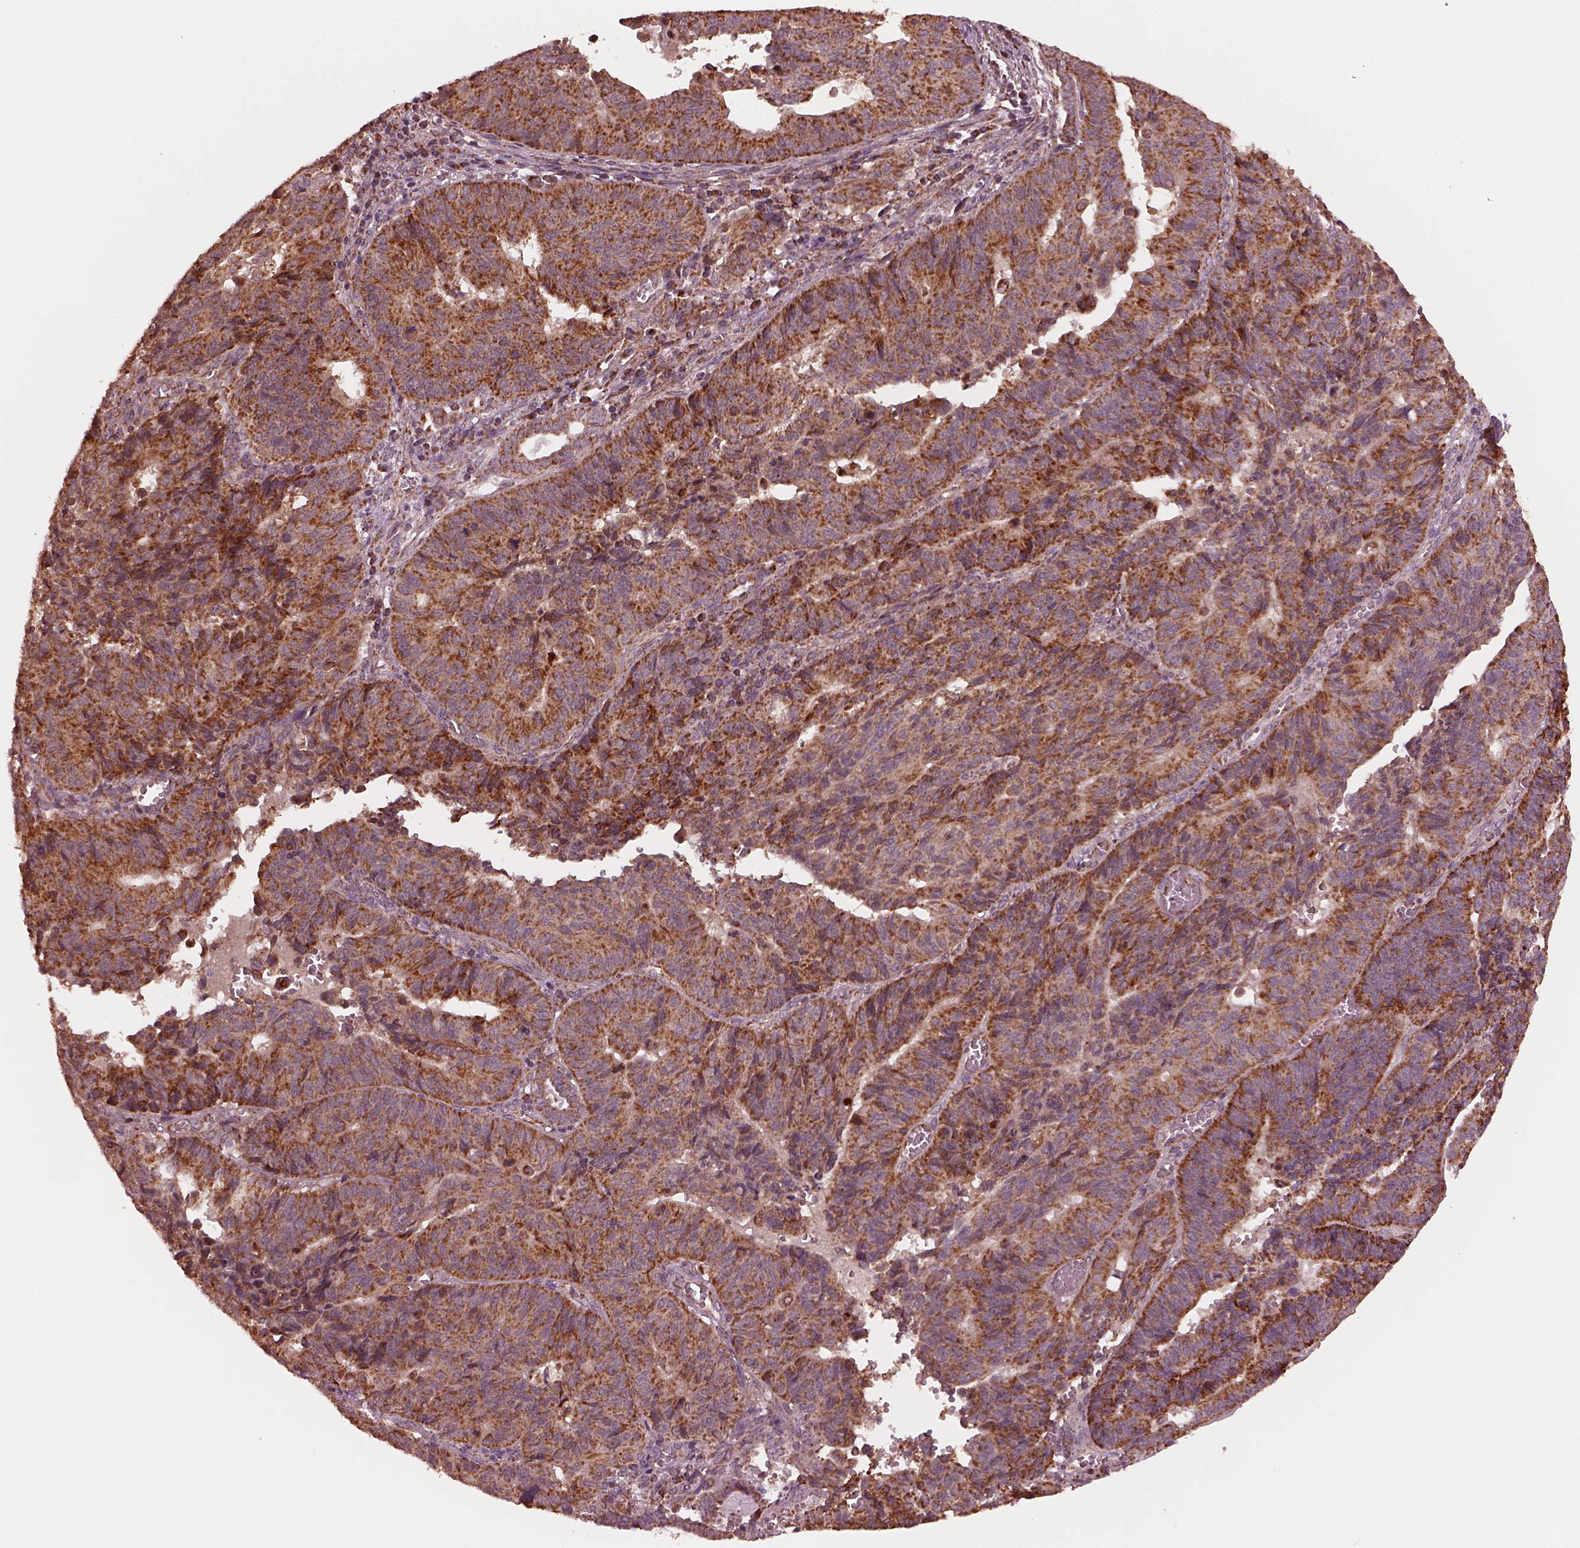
{"staining": {"intensity": "strong", "quantity": "25%-75%", "location": "cytoplasmic/membranous"}, "tissue": "endometrial cancer", "cell_type": "Tumor cells", "image_type": "cancer", "snomed": [{"axis": "morphology", "description": "Adenocarcinoma, NOS"}, {"axis": "topography", "description": "Endometrium"}], "caption": "Strong cytoplasmic/membranous expression for a protein is present in approximately 25%-75% of tumor cells of endometrial cancer using immunohistochemistry.", "gene": "NDUFB10", "patient": {"sex": "female", "age": 65}}